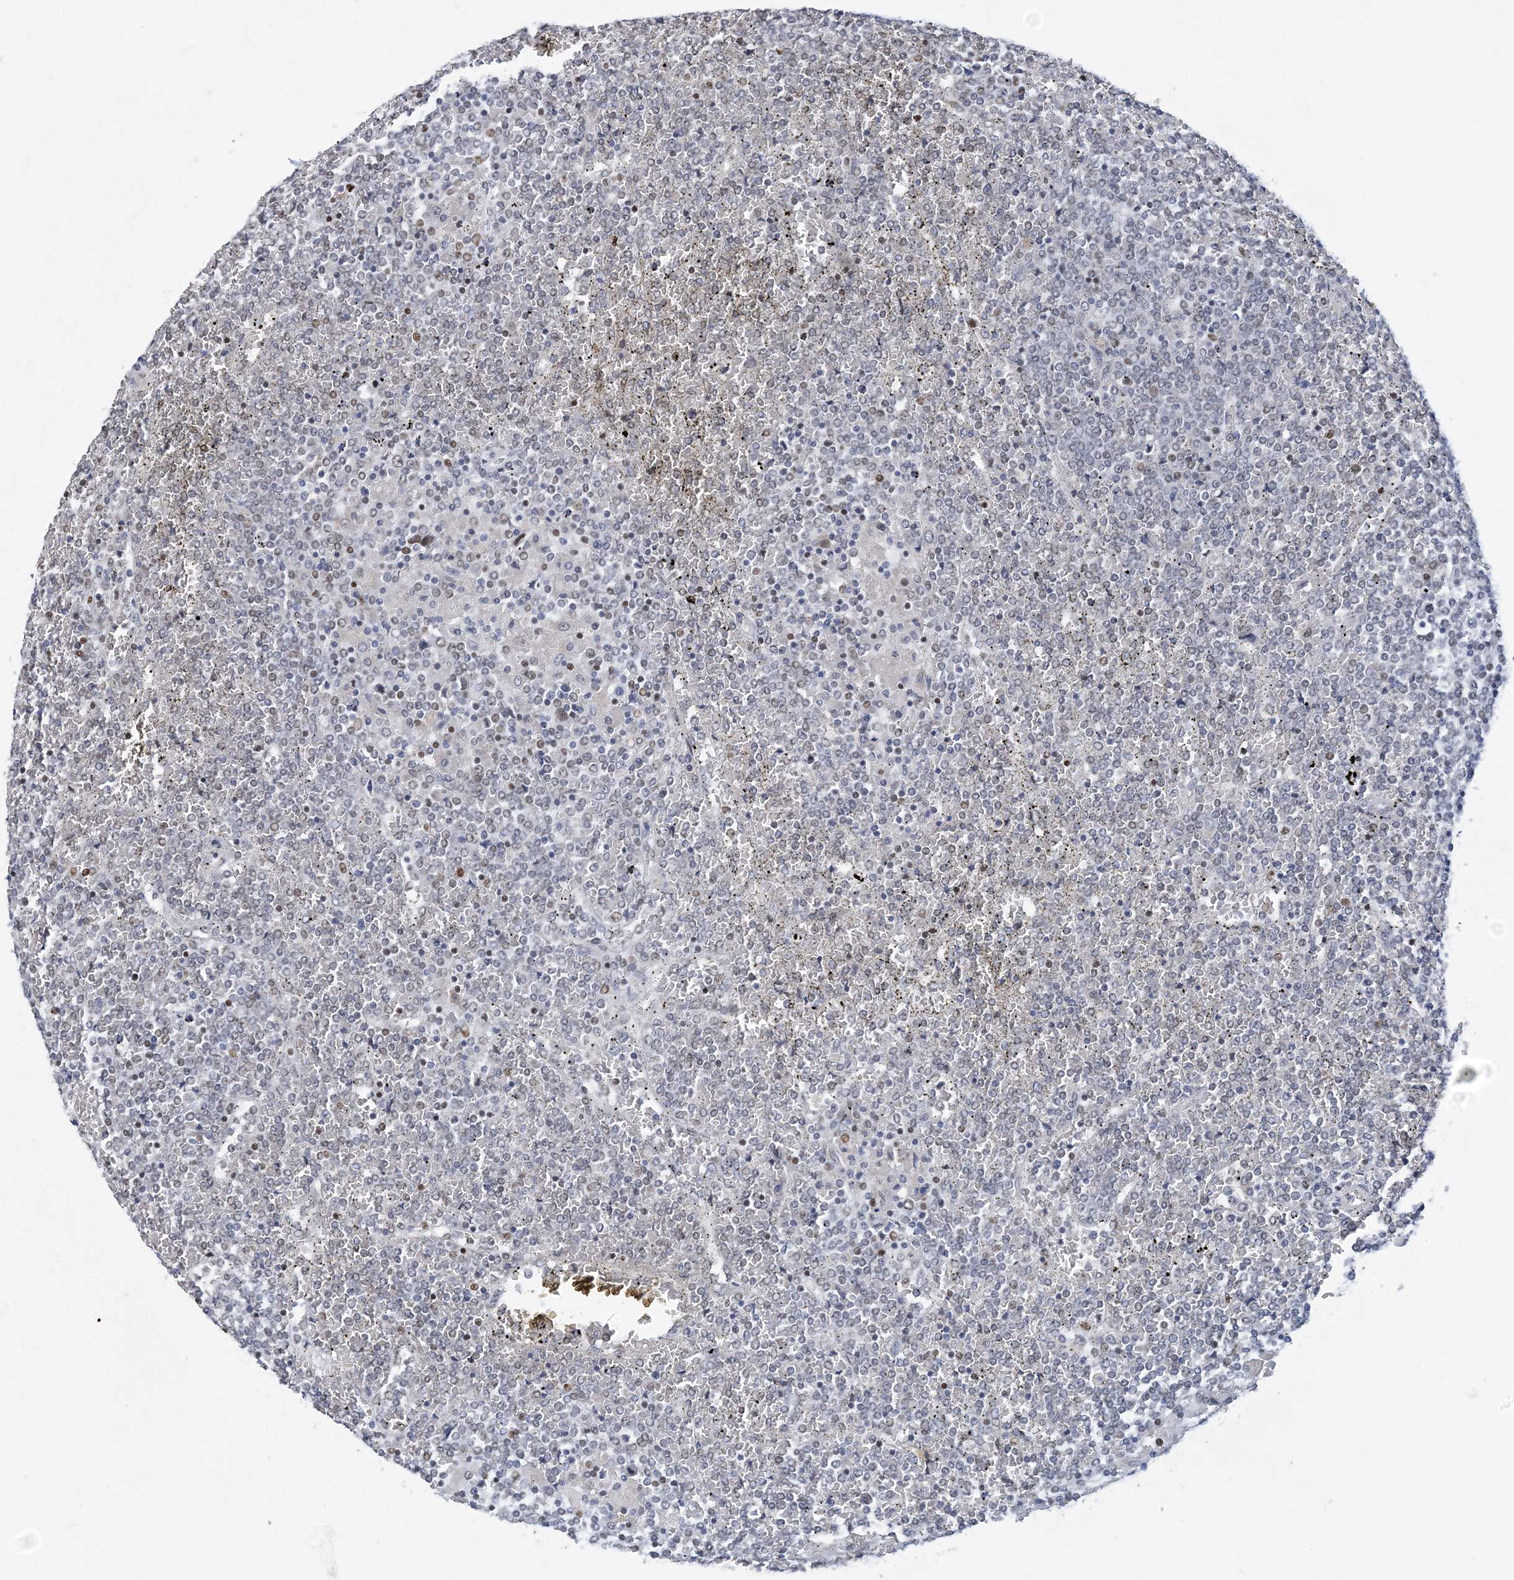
{"staining": {"intensity": "negative", "quantity": "none", "location": "none"}, "tissue": "lymphoma", "cell_type": "Tumor cells", "image_type": "cancer", "snomed": [{"axis": "morphology", "description": "Malignant lymphoma, non-Hodgkin's type, Low grade"}, {"axis": "topography", "description": "Spleen"}], "caption": "This is a photomicrograph of IHC staining of malignant lymphoma, non-Hodgkin's type (low-grade), which shows no positivity in tumor cells.", "gene": "ZBTB7A", "patient": {"sex": "female", "age": 19}}